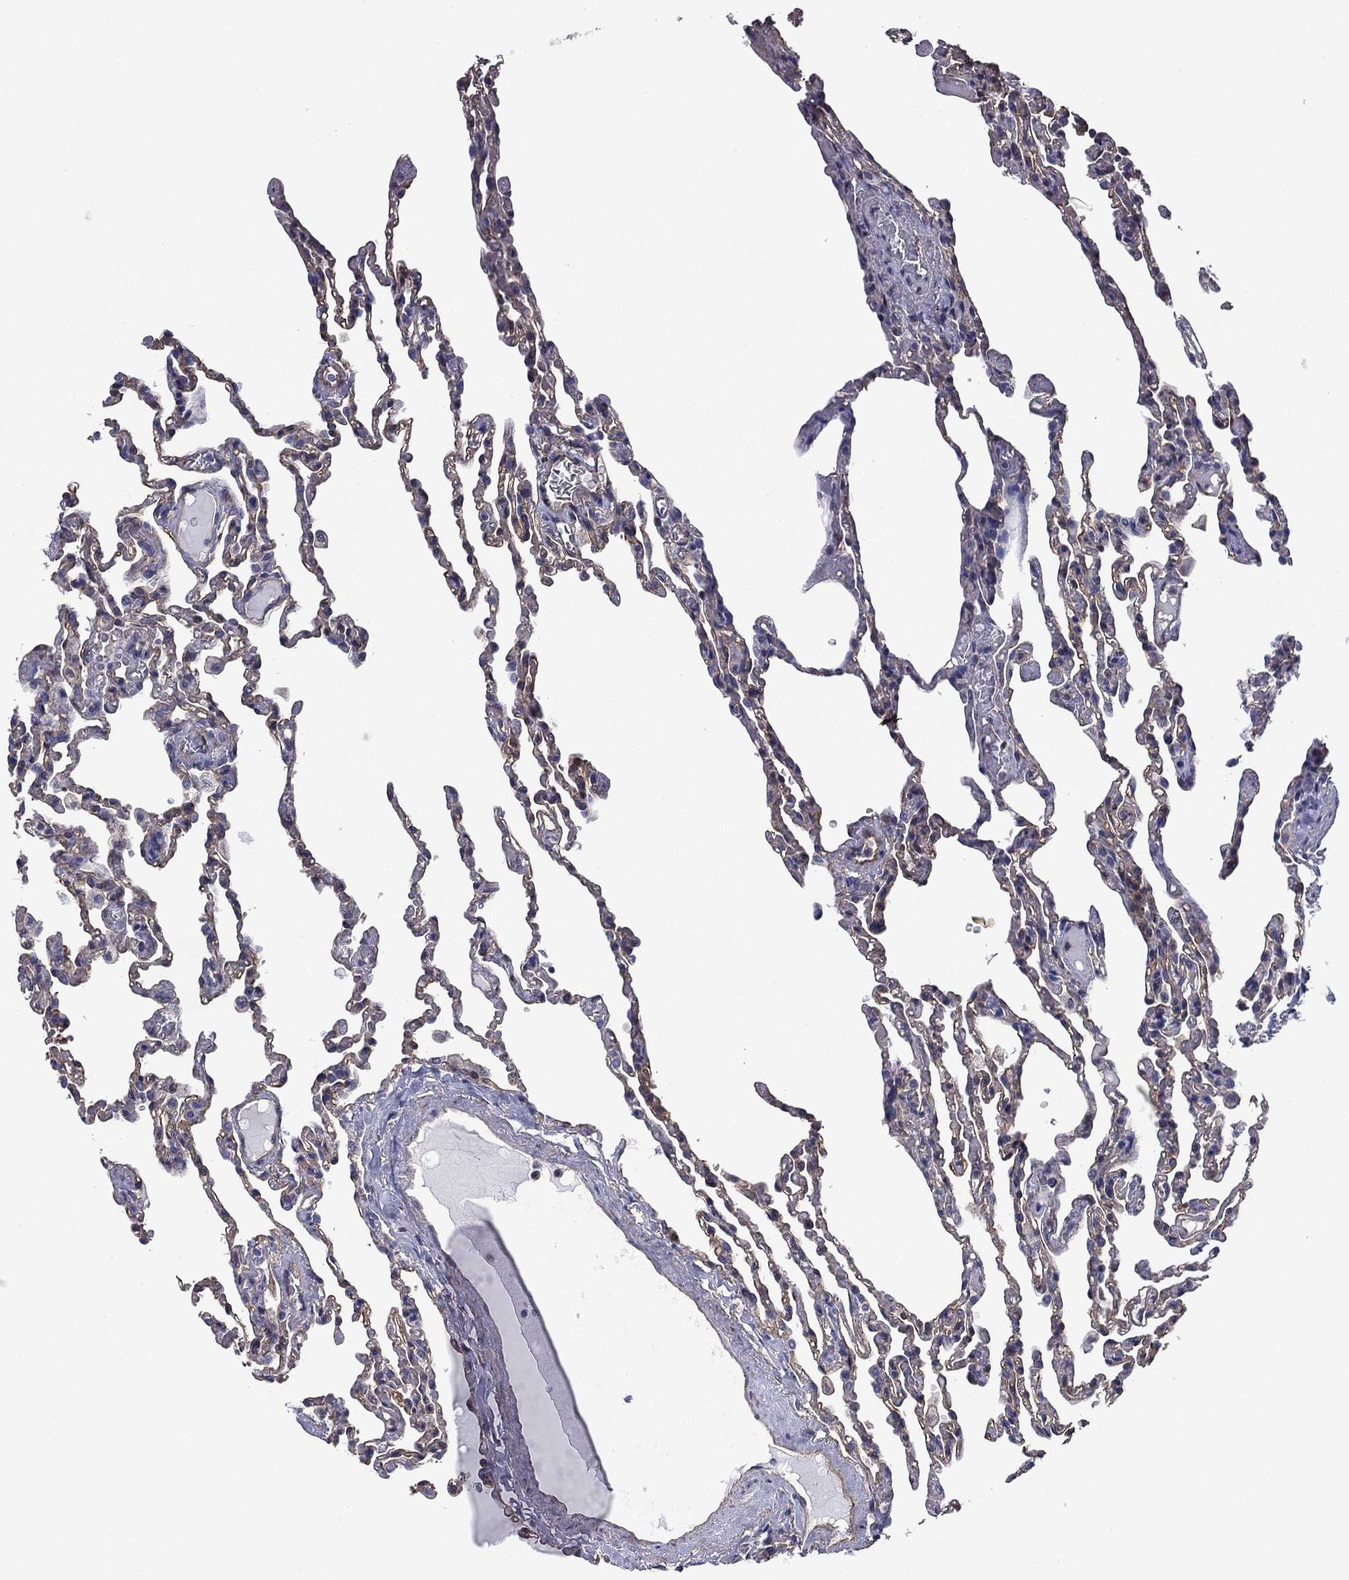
{"staining": {"intensity": "weak", "quantity": "25%-75%", "location": "cytoplasmic/membranous"}, "tissue": "lung", "cell_type": "Alveolar cells", "image_type": "normal", "snomed": [{"axis": "morphology", "description": "Normal tissue, NOS"}, {"axis": "topography", "description": "Lung"}], "caption": "Immunohistochemistry image of unremarkable lung: human lung stained using immunohistochemistry (IHC) exhibits low levels of weak protein expression localized specifically in the cytoplasmic/membranous of alveolar cells, appearing as a cytoplasmic/membranous brown color.", "gene": "TCHH", "patient": {"sex": "female", "age": 43}}